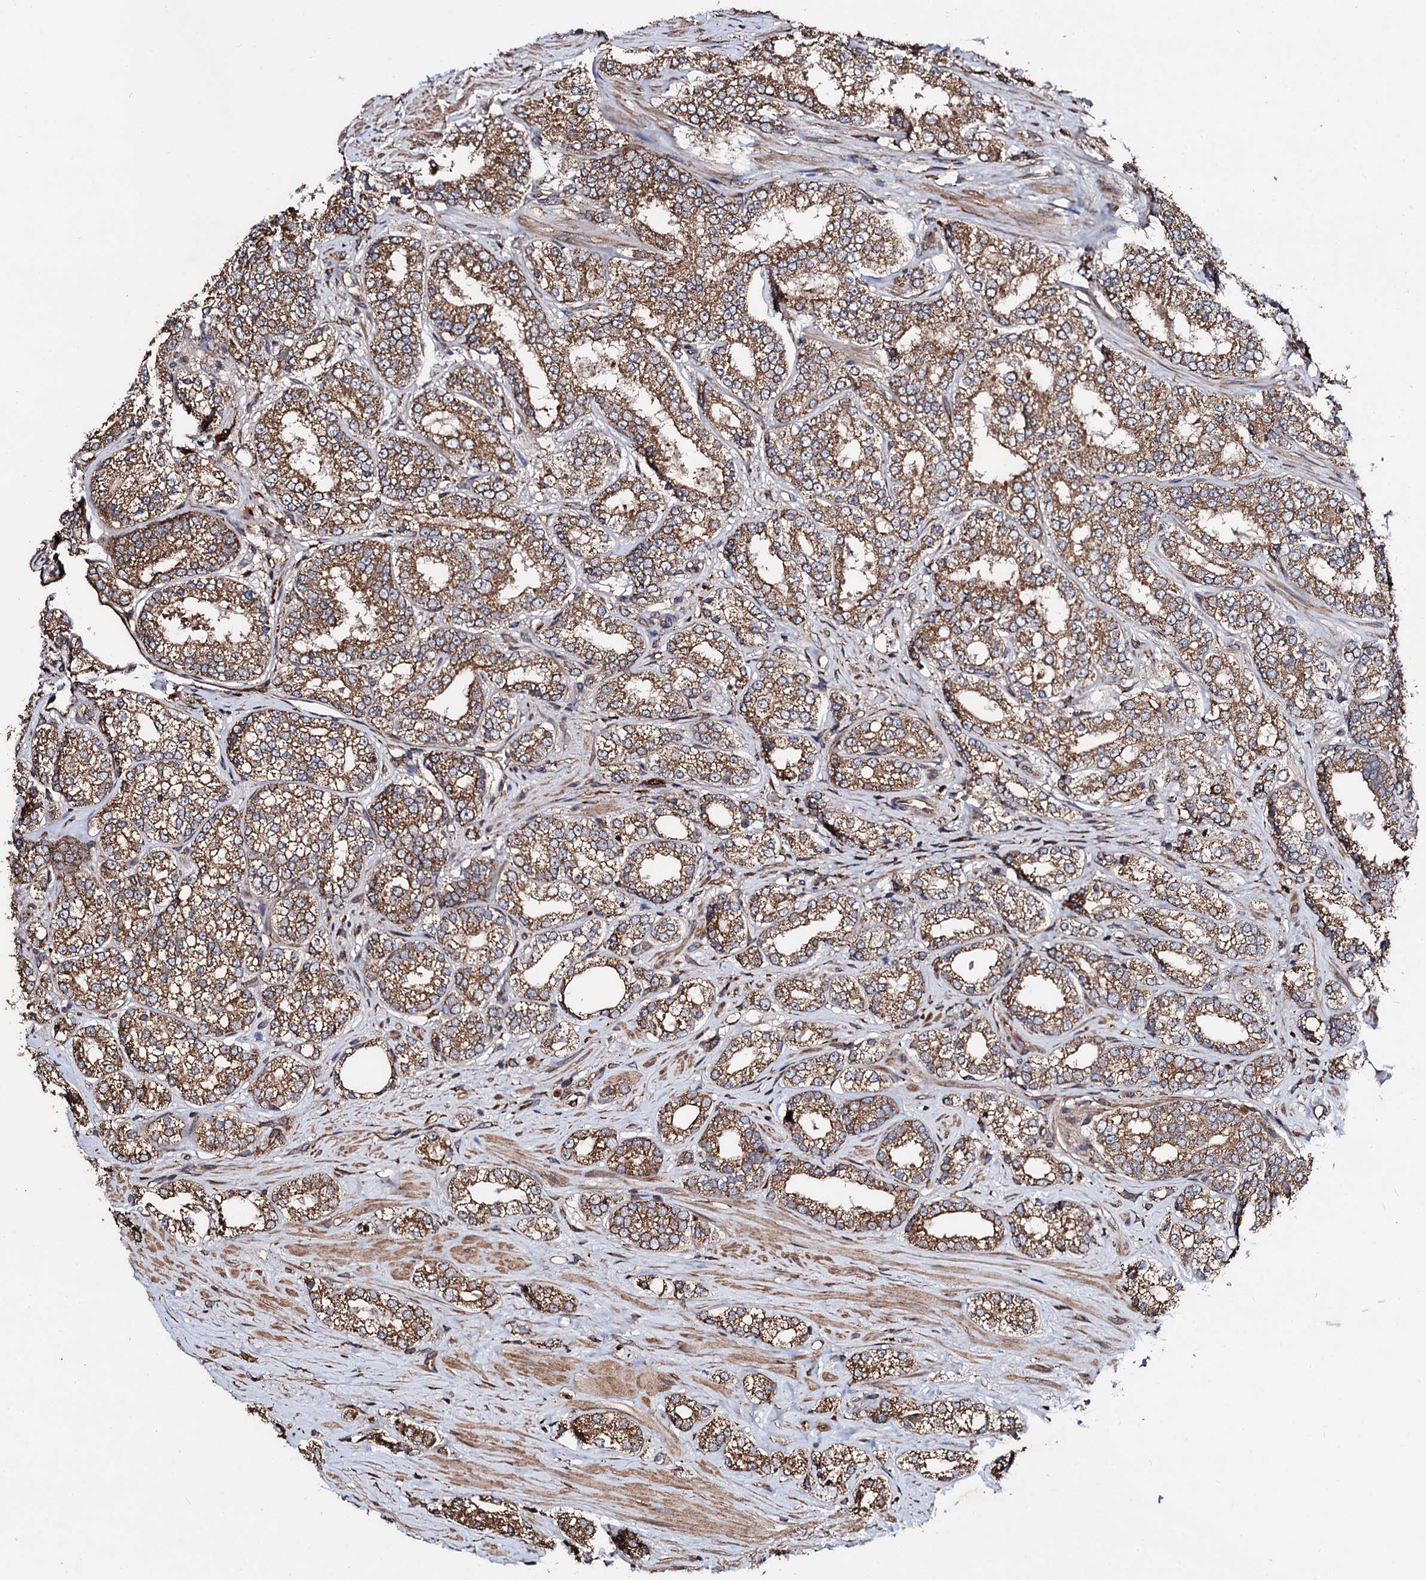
{"staining": {"intensity": "moderate", "quantity": ">75%", "location": "cytoplasmic/membranous"}, "tissue": "prostate cancer", "cell_type": "Tumor cells", "image_type": "cancer", "snomed": [{"axis": "morphology", "description": "Normal tissue, NOS"}, {"axis": "morphology", "description": "Adenocarcinoma, High grade"}, {"axis": "topography", "description": "Prostate"}], "caption": "This is a photomicrograph of immunohistochemistry (IHC) staining of high-grade adenocarcinoma (prostate), which shows moderate staining in the cytoplasmic/membranous of tumor cells.", "gene": "CKAP5", "patient": {"sex": "male", "age": 83}}